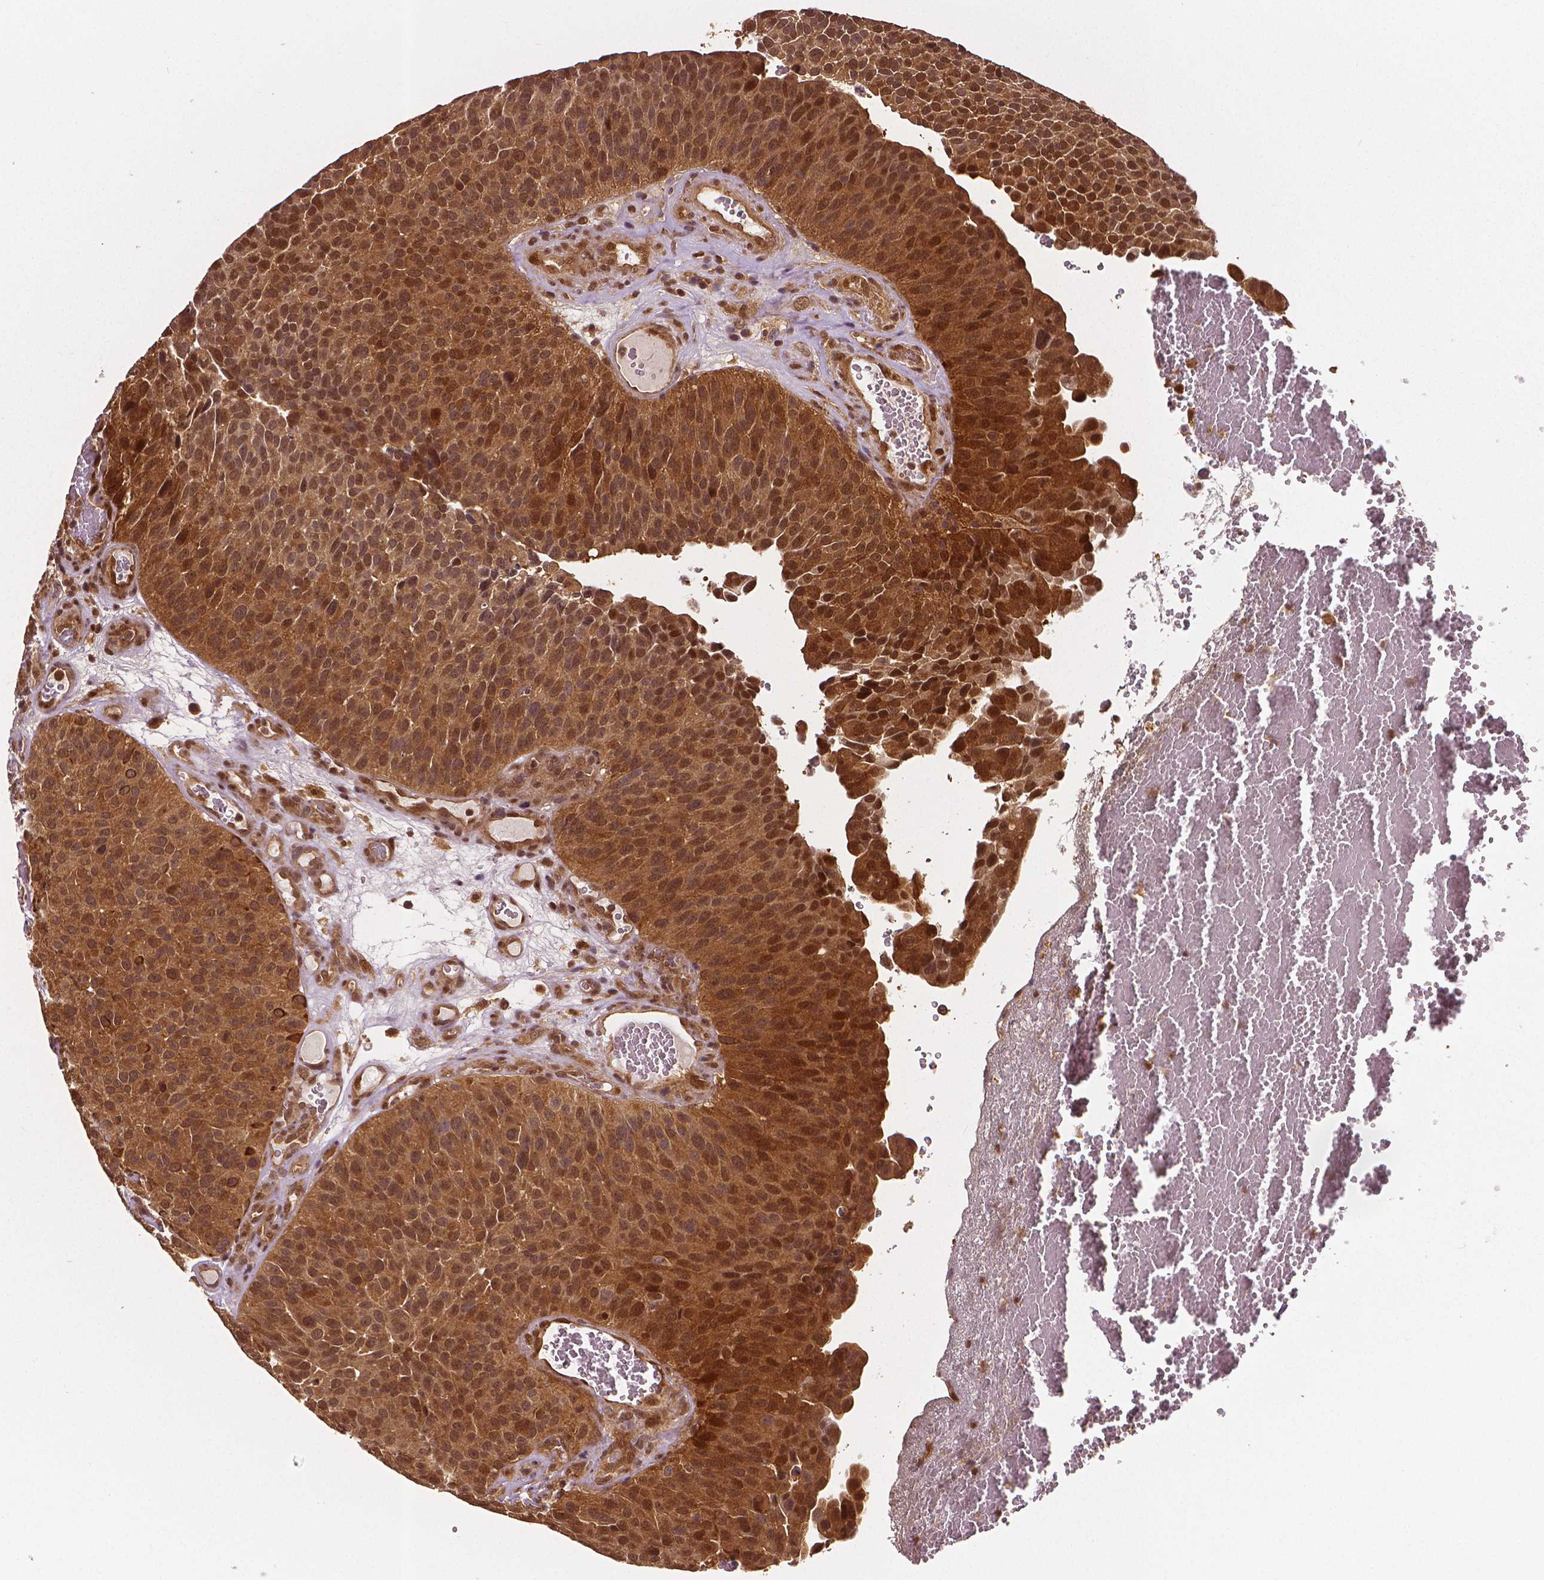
{"staining": {"intensity": "strong", "quantity": ">75%", "location": "cytoplasmic/membranous,nuclear"}, "tissue": "urothelial cancer", "cell_type": "Tumor cells", "image_type": "cancer", "snomed": [{"axis": "morphology", "description": "Urothelial carcinoma, Low grade"}, {"axis": "topography", "description": "Urinary bladder"}], "caption": "Low-grade urothelial carcinoma stained with a protein marker displays strong staining in tumor cells.", "gene": "STAT3", "patient": {"sex": "male", "age": 76}}